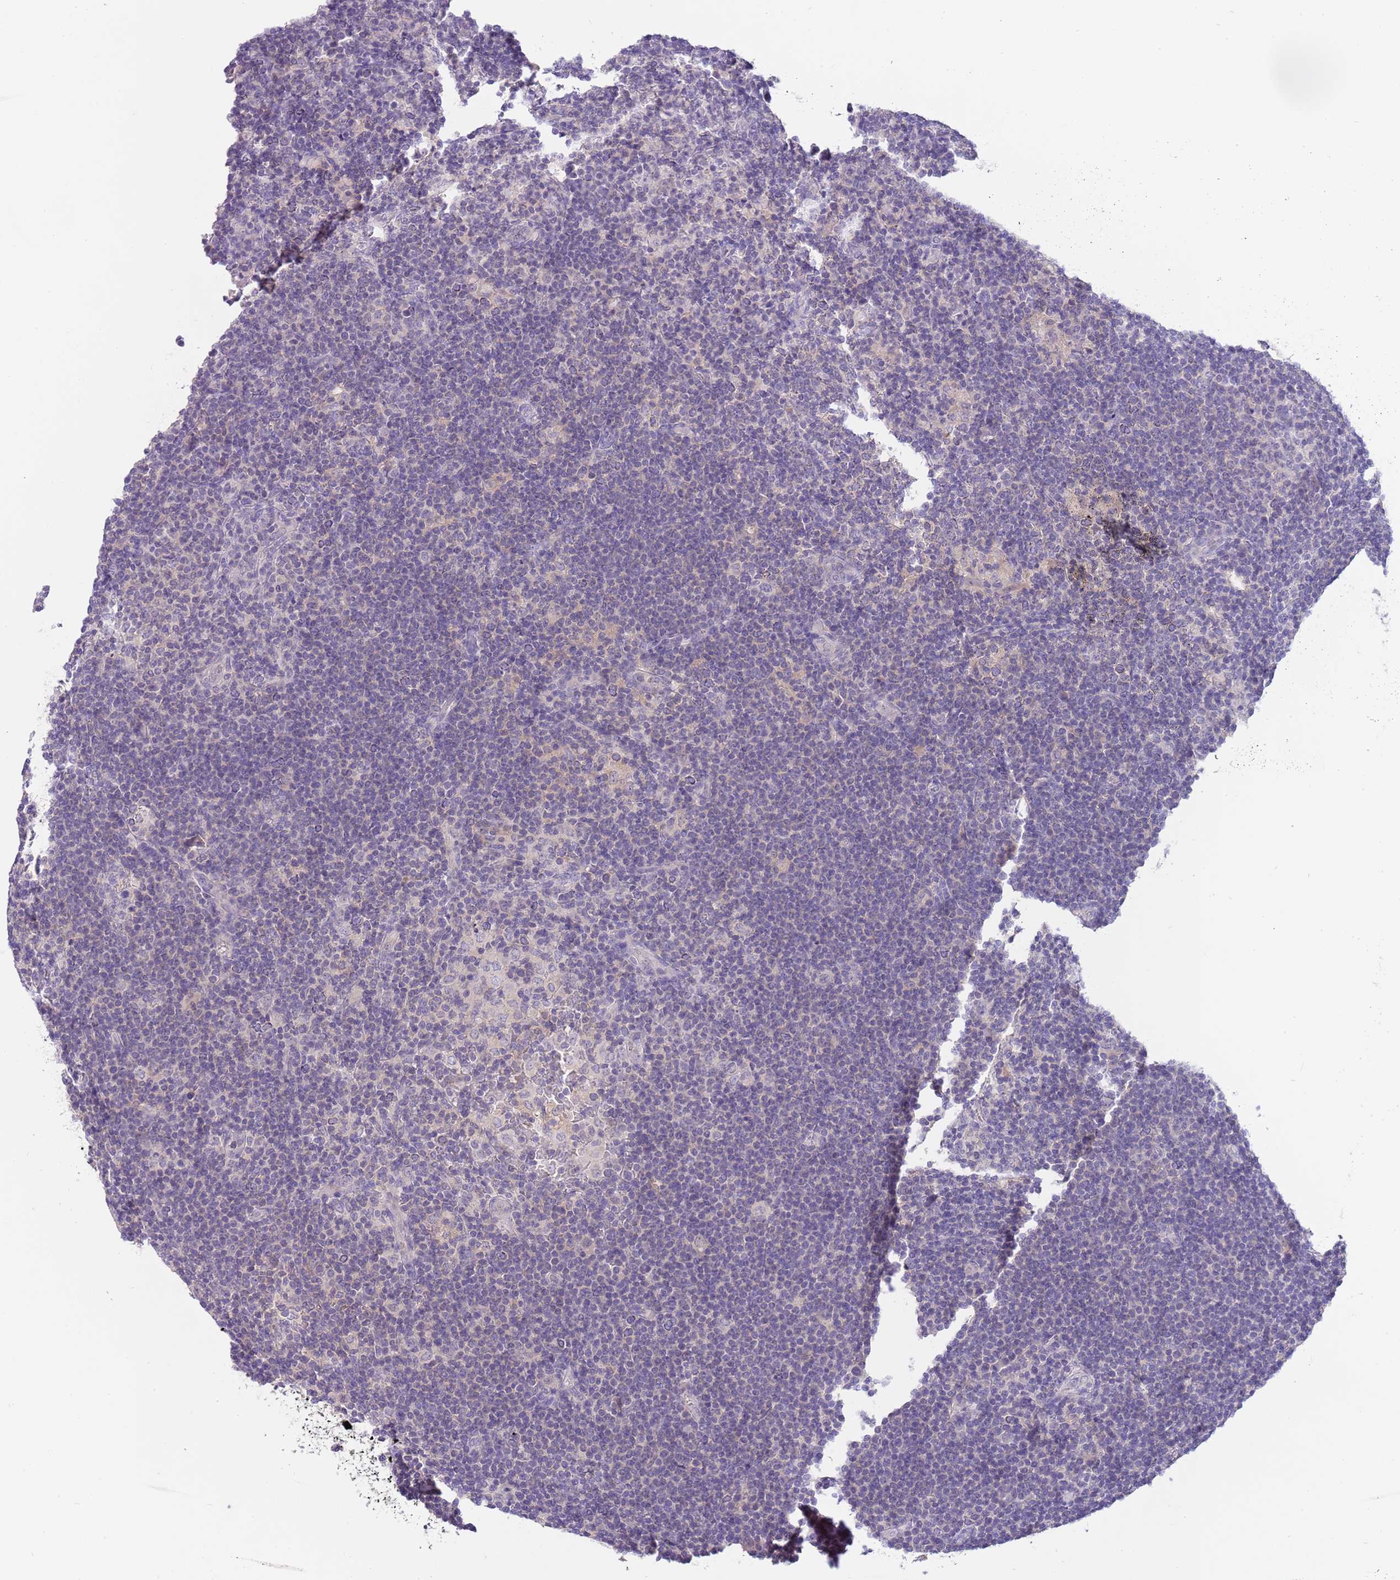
{"staining": {"intensity": "negative", "quantity": "none", "location": "none"}, "tissue": "lymphoma", "cell_type": "Tumor cells", "image_type": "cancer", "snomed": [{"axis": "morphology", "description": "Hodgkin's disease, NOS"}, {"axis": "topography", "description": "Lymph node"}], "caption": "This is a histopathology image of IHC staining of Hodgkin's disease, which shows no expression in tumor cells. (DAB IHC, high magnification).", "gene": "CFAP73", "patient": {"sex": "female", "age": 57}}